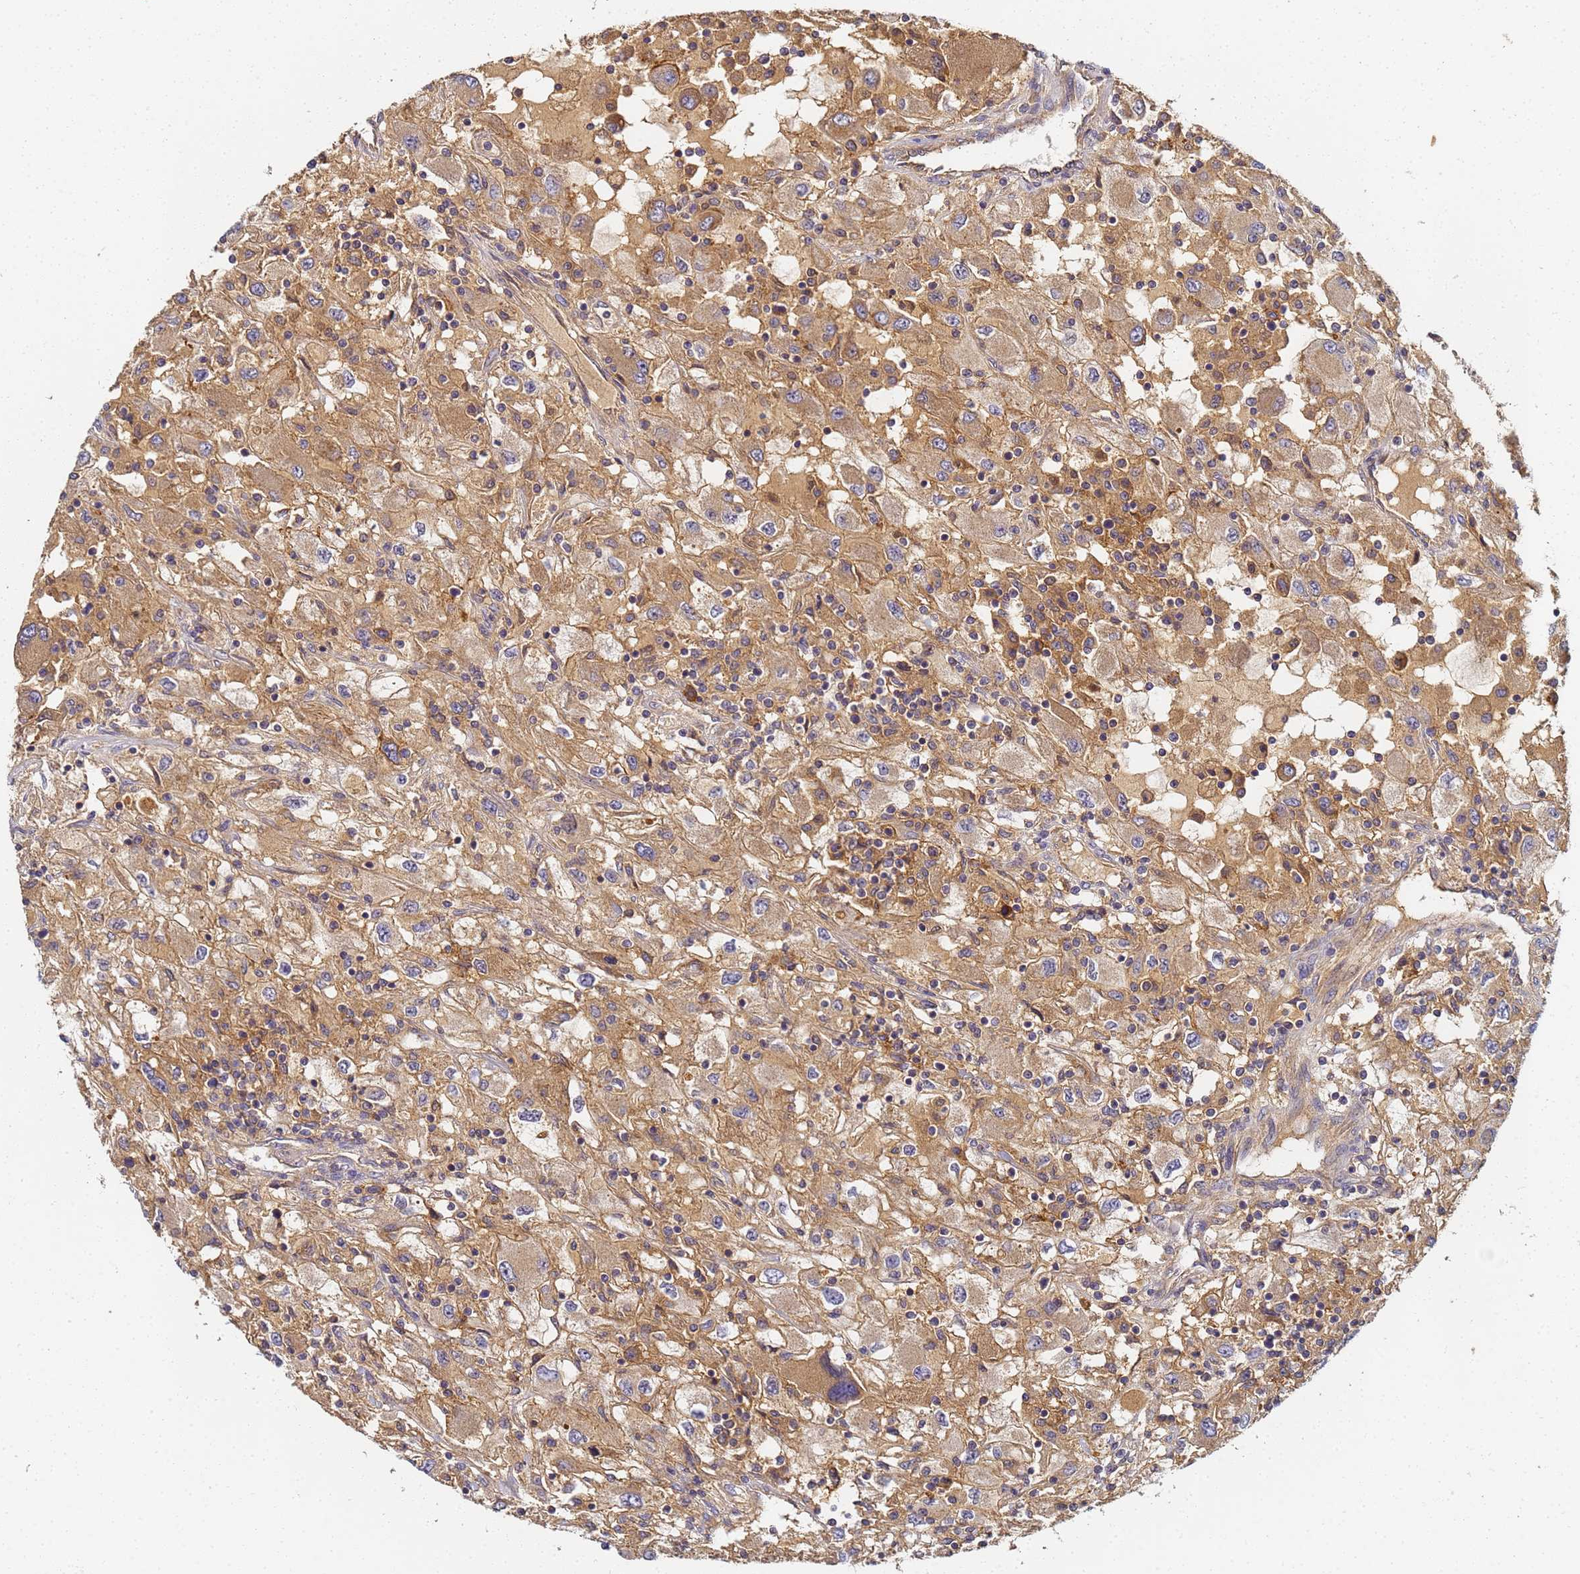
{"staining": {"intensity": "moderate", "quantity": "25%-75%", "location": "cytoplasmic/membranous"}, "tissue": "renal cancer", "cell_type": "Tumor cells", "image_type": "cancer", "snomed": [{"axis": "morphology", "description": "Adenocarcinoma, NOS"}, {"axis": "topography", "description": "Kidney"}], "caption": "Protein expression by immunohistochemistry (IHC) reveals moderate cytoplasmic/membranous positivity in about 25%-75% of tumor cells in adenocarcinoma (renal).", "gene": "LRRC69", "patient": {"sex": "female", "age": 67}}